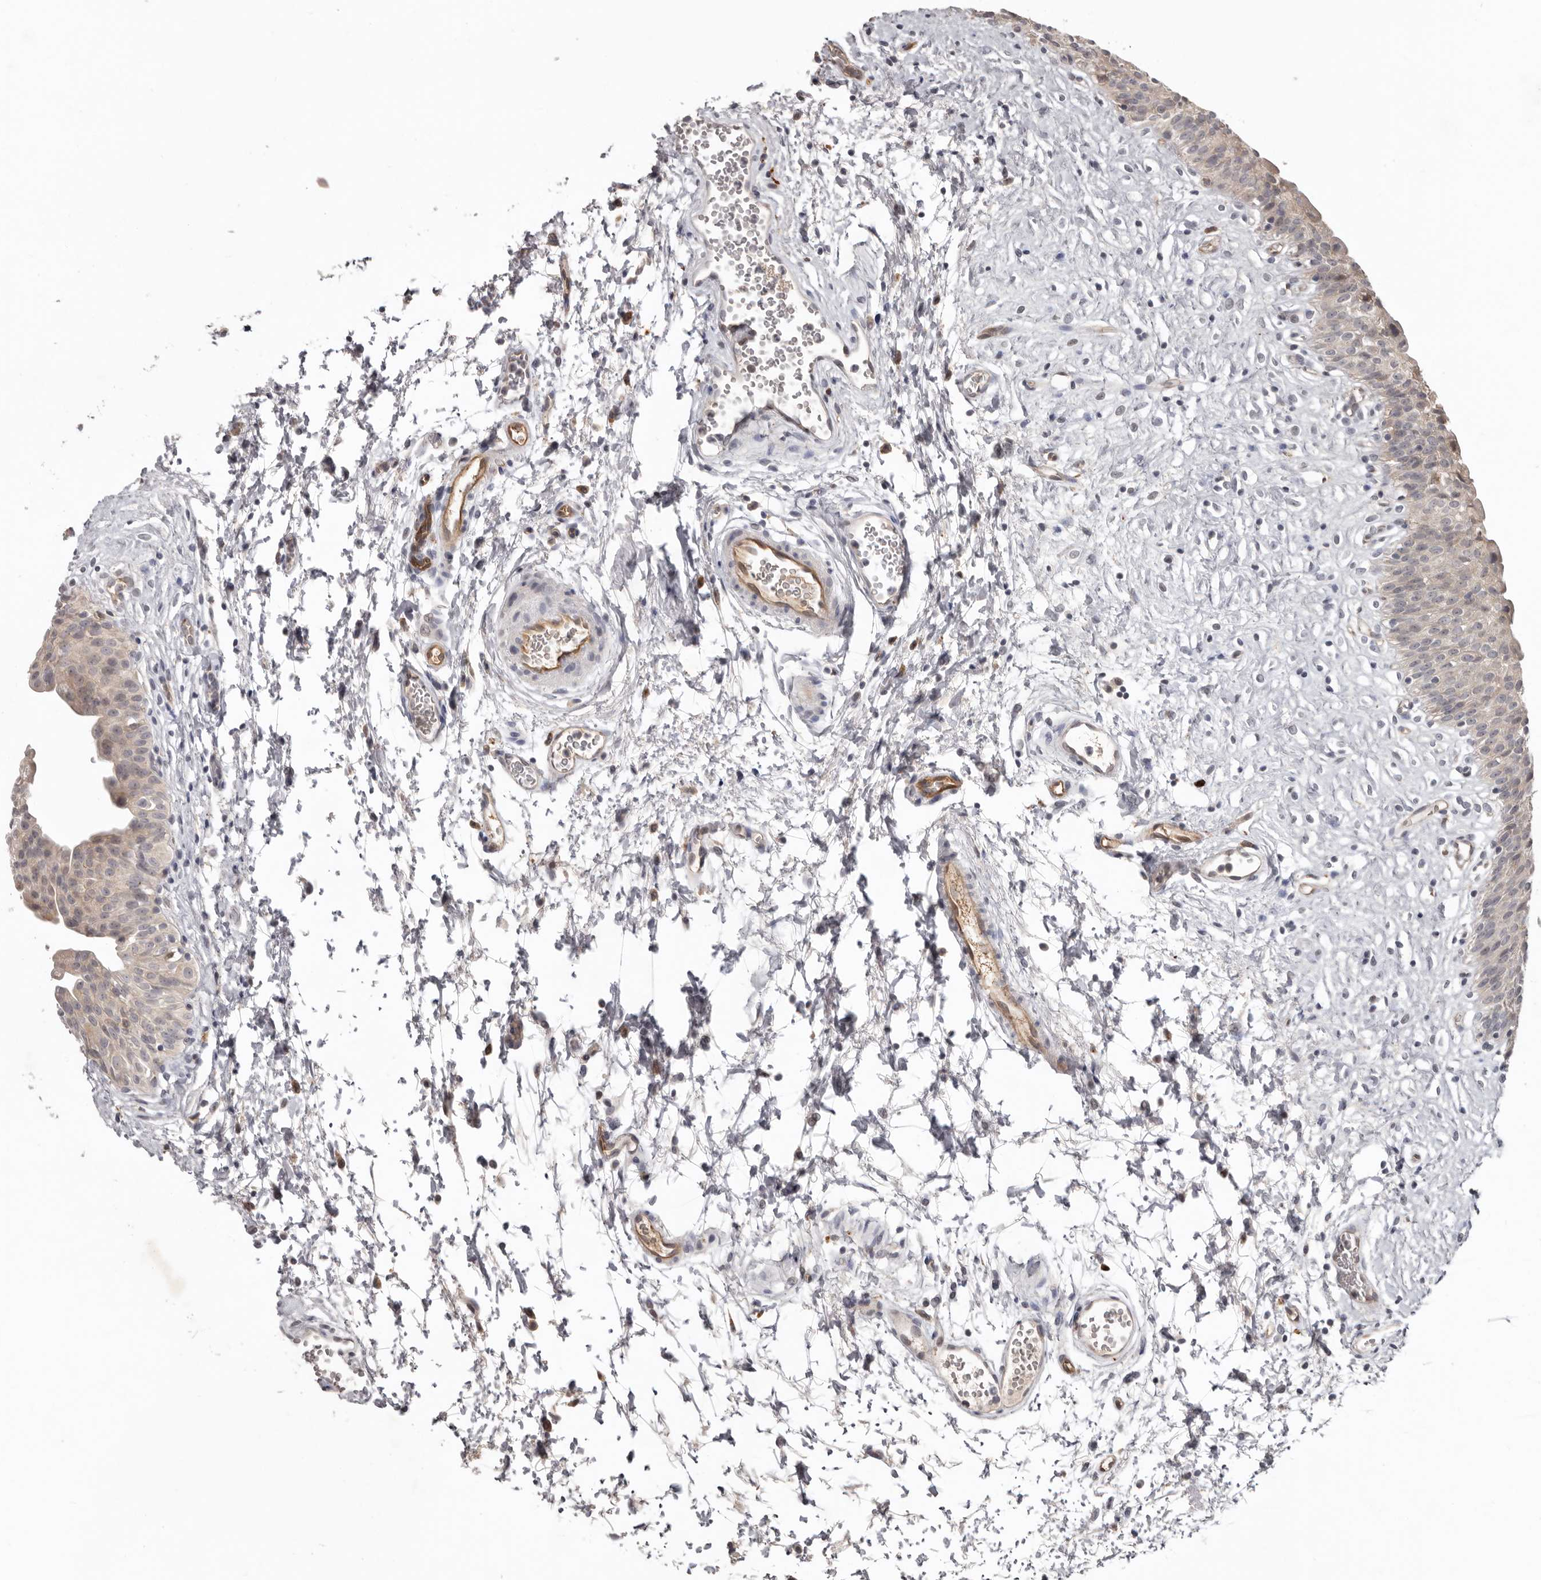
{"staining": {"intensity": "weak", "quantity": ">75%", "location": "cytoplasmic/membranous"}, "tissue": "urinary bladder", "cell_type": "Urothelial cells", "image_type": "normal", "snomed": [{"axis": "morphology", "description": "Normal tissue, NOS"}, {"axis": "topography", "description": "Urinary bladder"}], "caption": "Immunohistochemical staining of benign urinary bladder demonstrates low levels of weak cytoplasmic/membranous expression in approximately >75% of urothelial cells. (Brightfield microscopy of DAB IHC at high magnification).", "gene": "CDCA8", "patient": {"sex": "male", "age": 51}}